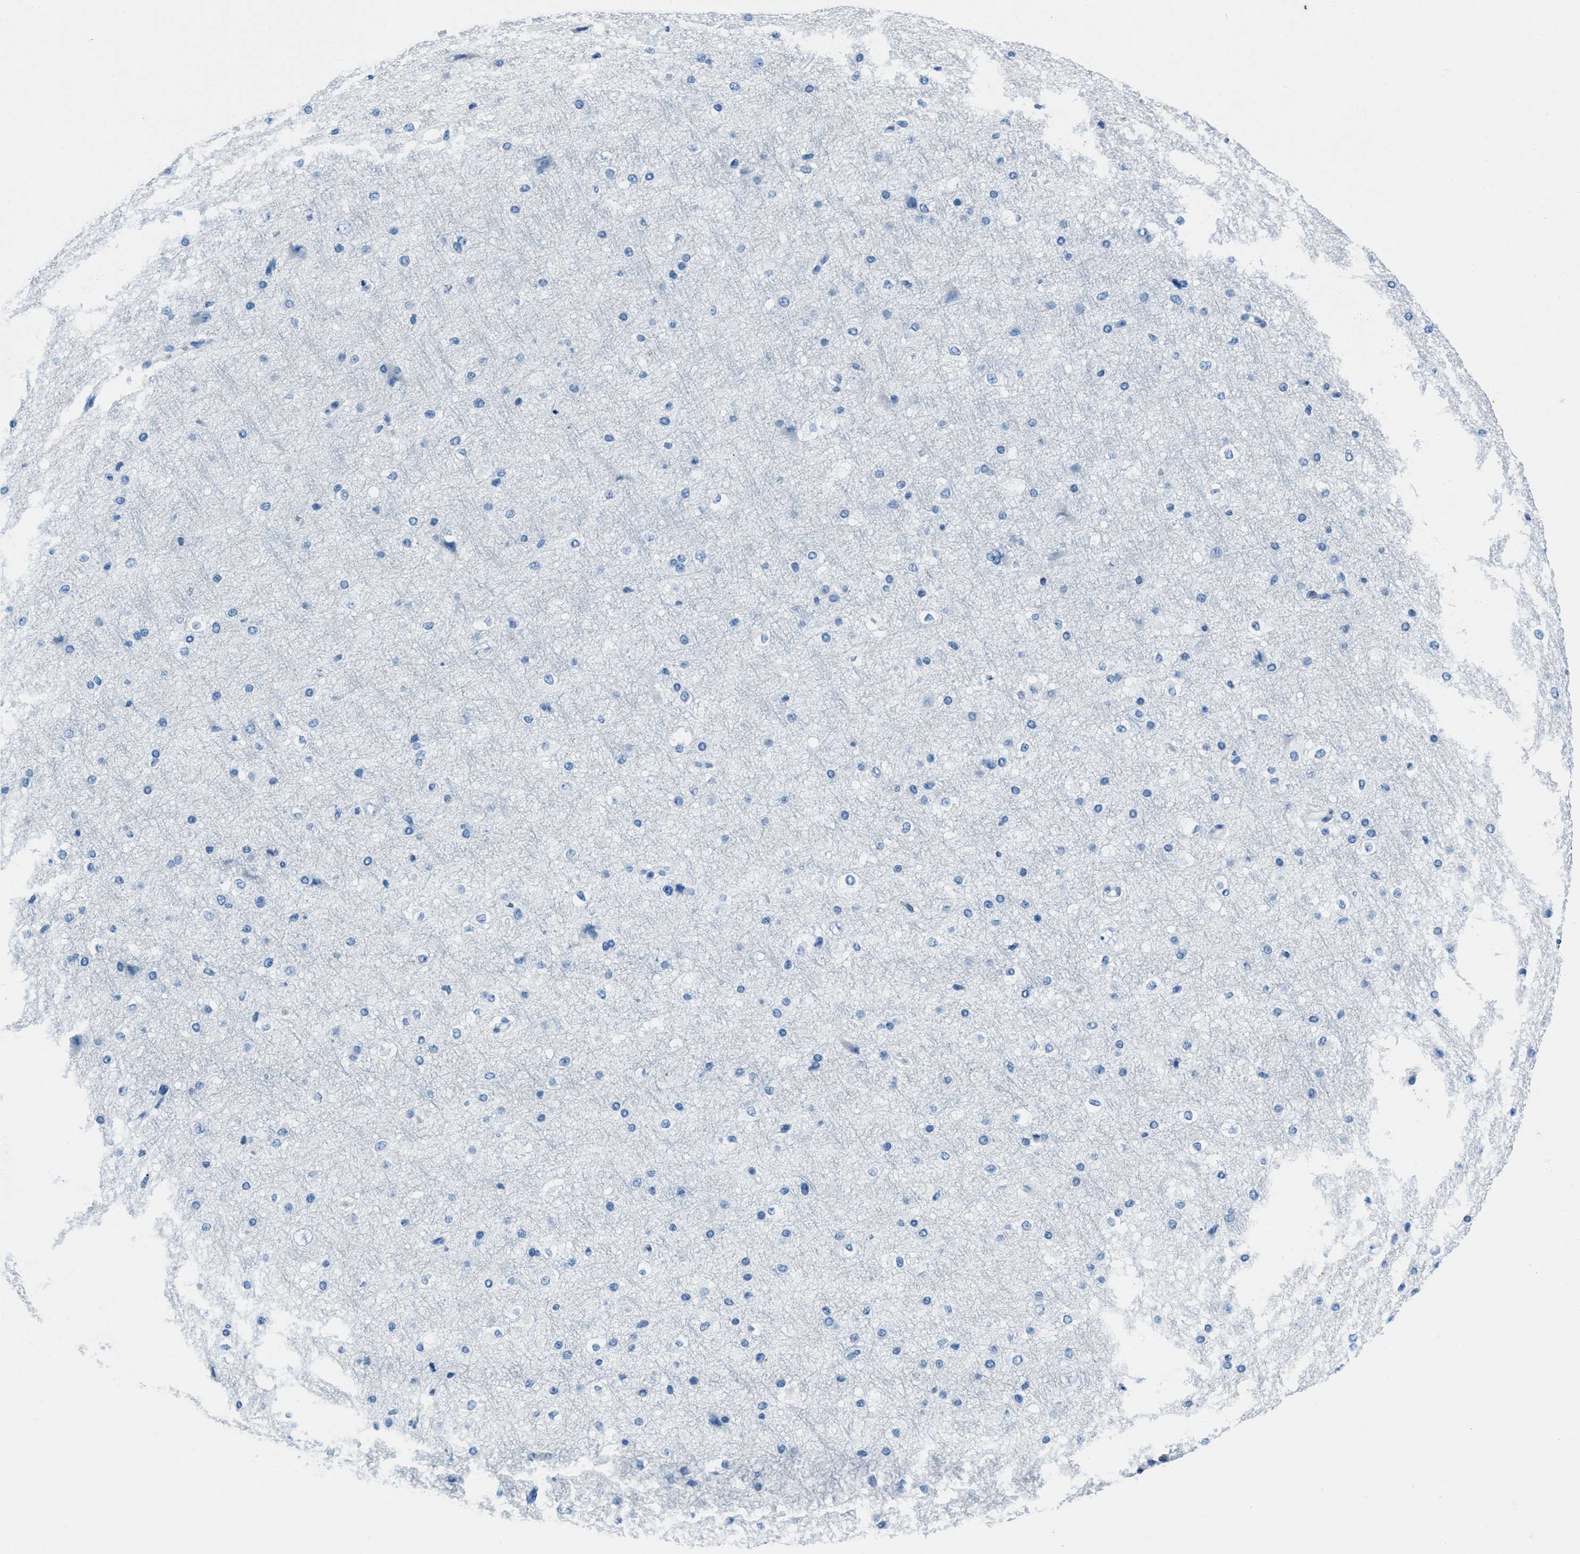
{"staining": {"intensity": "negative", "quantity": "none", "location": "none"}, "tissue": "cerebral cortex", "cell_type": "Endothelial cells", "image_type": "normal", "snomed": [{"axis": "morphology", "description": "Normal tissue, NOS"}, {"axis": "morphology", "description": "Developmental malformation"}, {"axis": "topography", "description": "Cerebral cortex"}], "caption": "This is a histopathology image of immunohistochemistry staining of benign cerebral cortex, which shows no staining in endothelial cells. (Stains: DAB (3,3'-diaminobenzidine) immunohistochemistry (IHC) with hematoxylin counter stain, Microscopy: brightfield microscopy at high magnification).", "gene": "AMACR", "patient": {"sex": "female", "age": 30}}